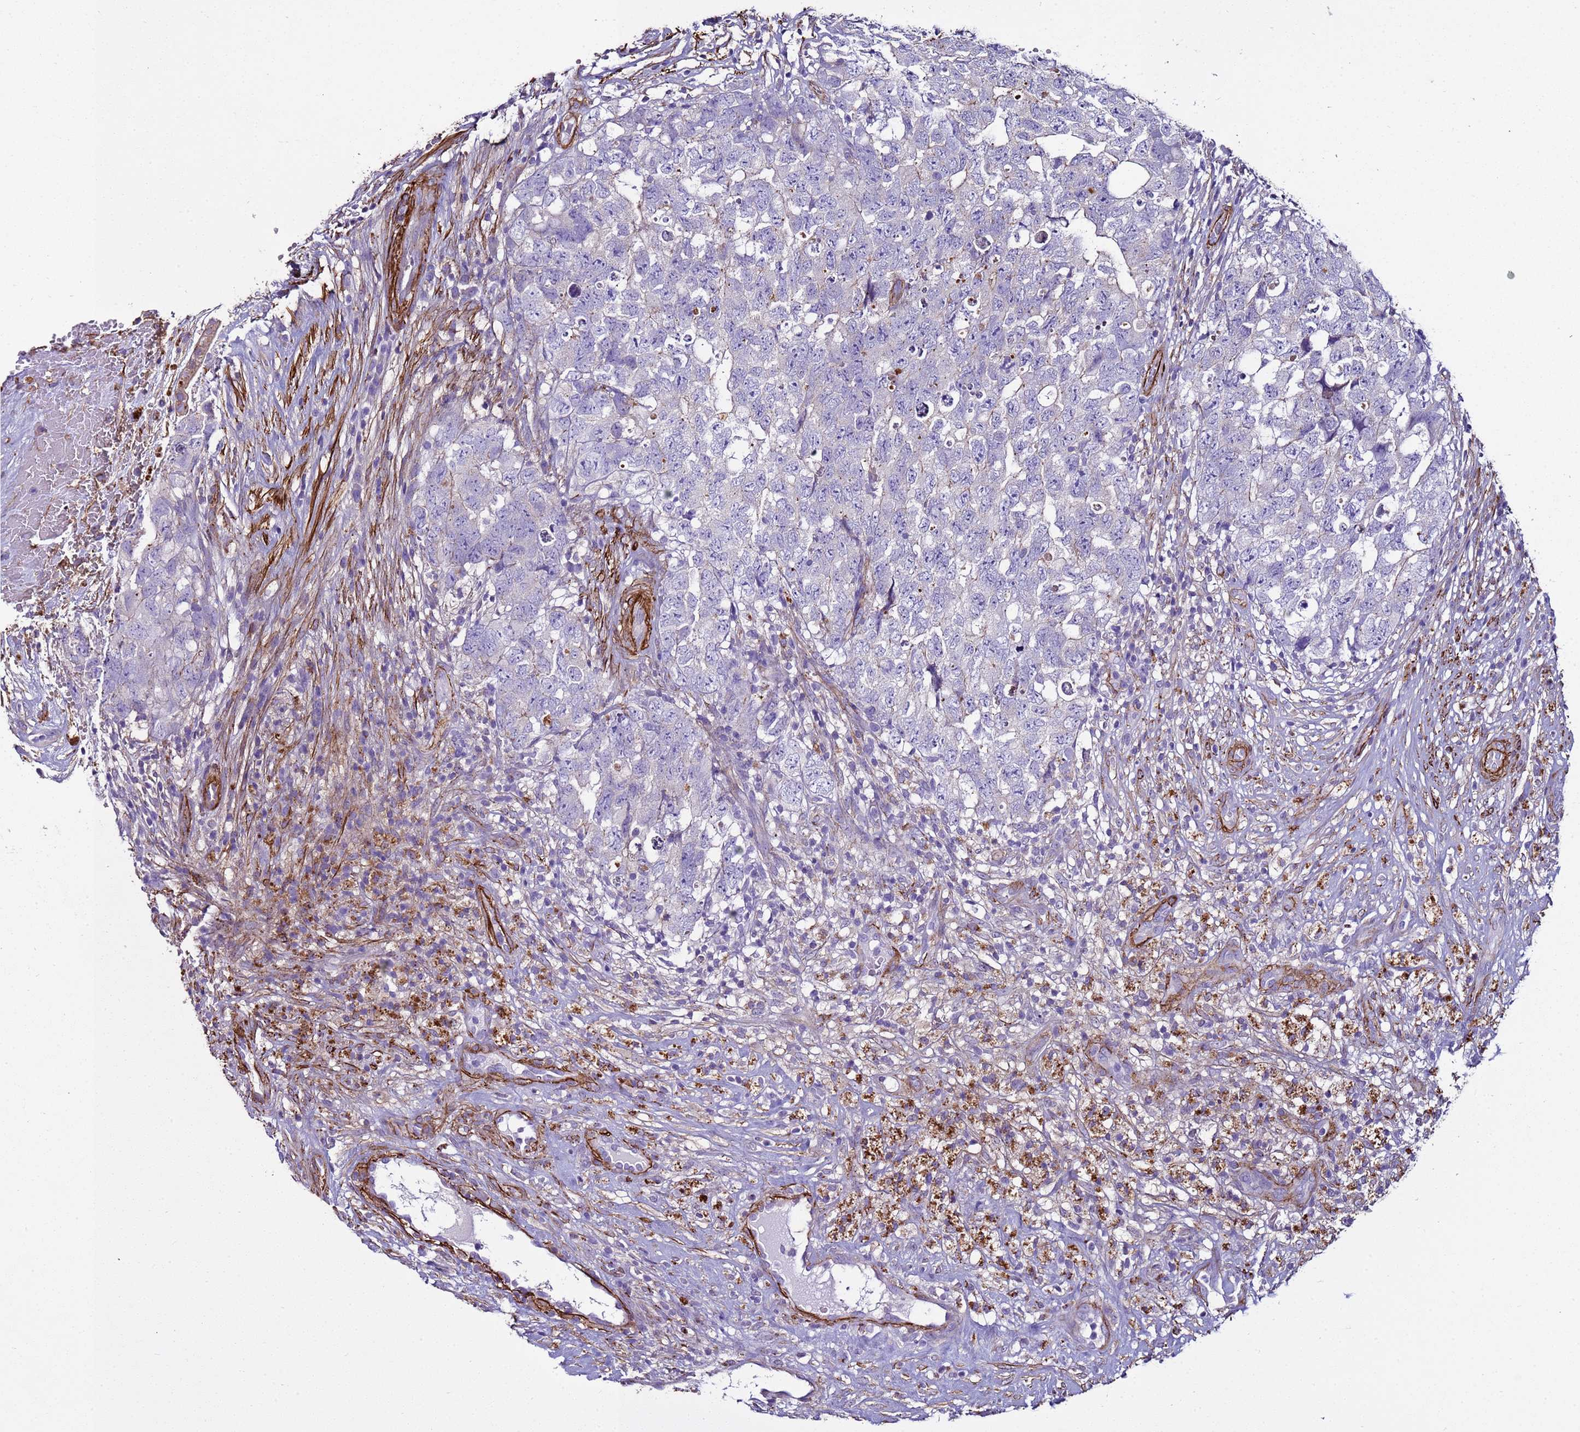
{"staining": {"intensity": "negative", "quantity": "none", "location": "none"}, "tissue": "testis cancer", "cell_type": "Tumor cells", "image_type": "cancer", "snomed": [{"axis": "morphology", "description": "Seminoma, NOS"}, {"axis": "morphology", "description": "Carcinoma, Embryonal, NOS"}, {"axis": "topography", "description": "Testis"}], "caption": "Tumor cells show no significant expression in testis seminoma.", "gene": "RABL2B", "patient": {"sex": "male", "age": 29}}